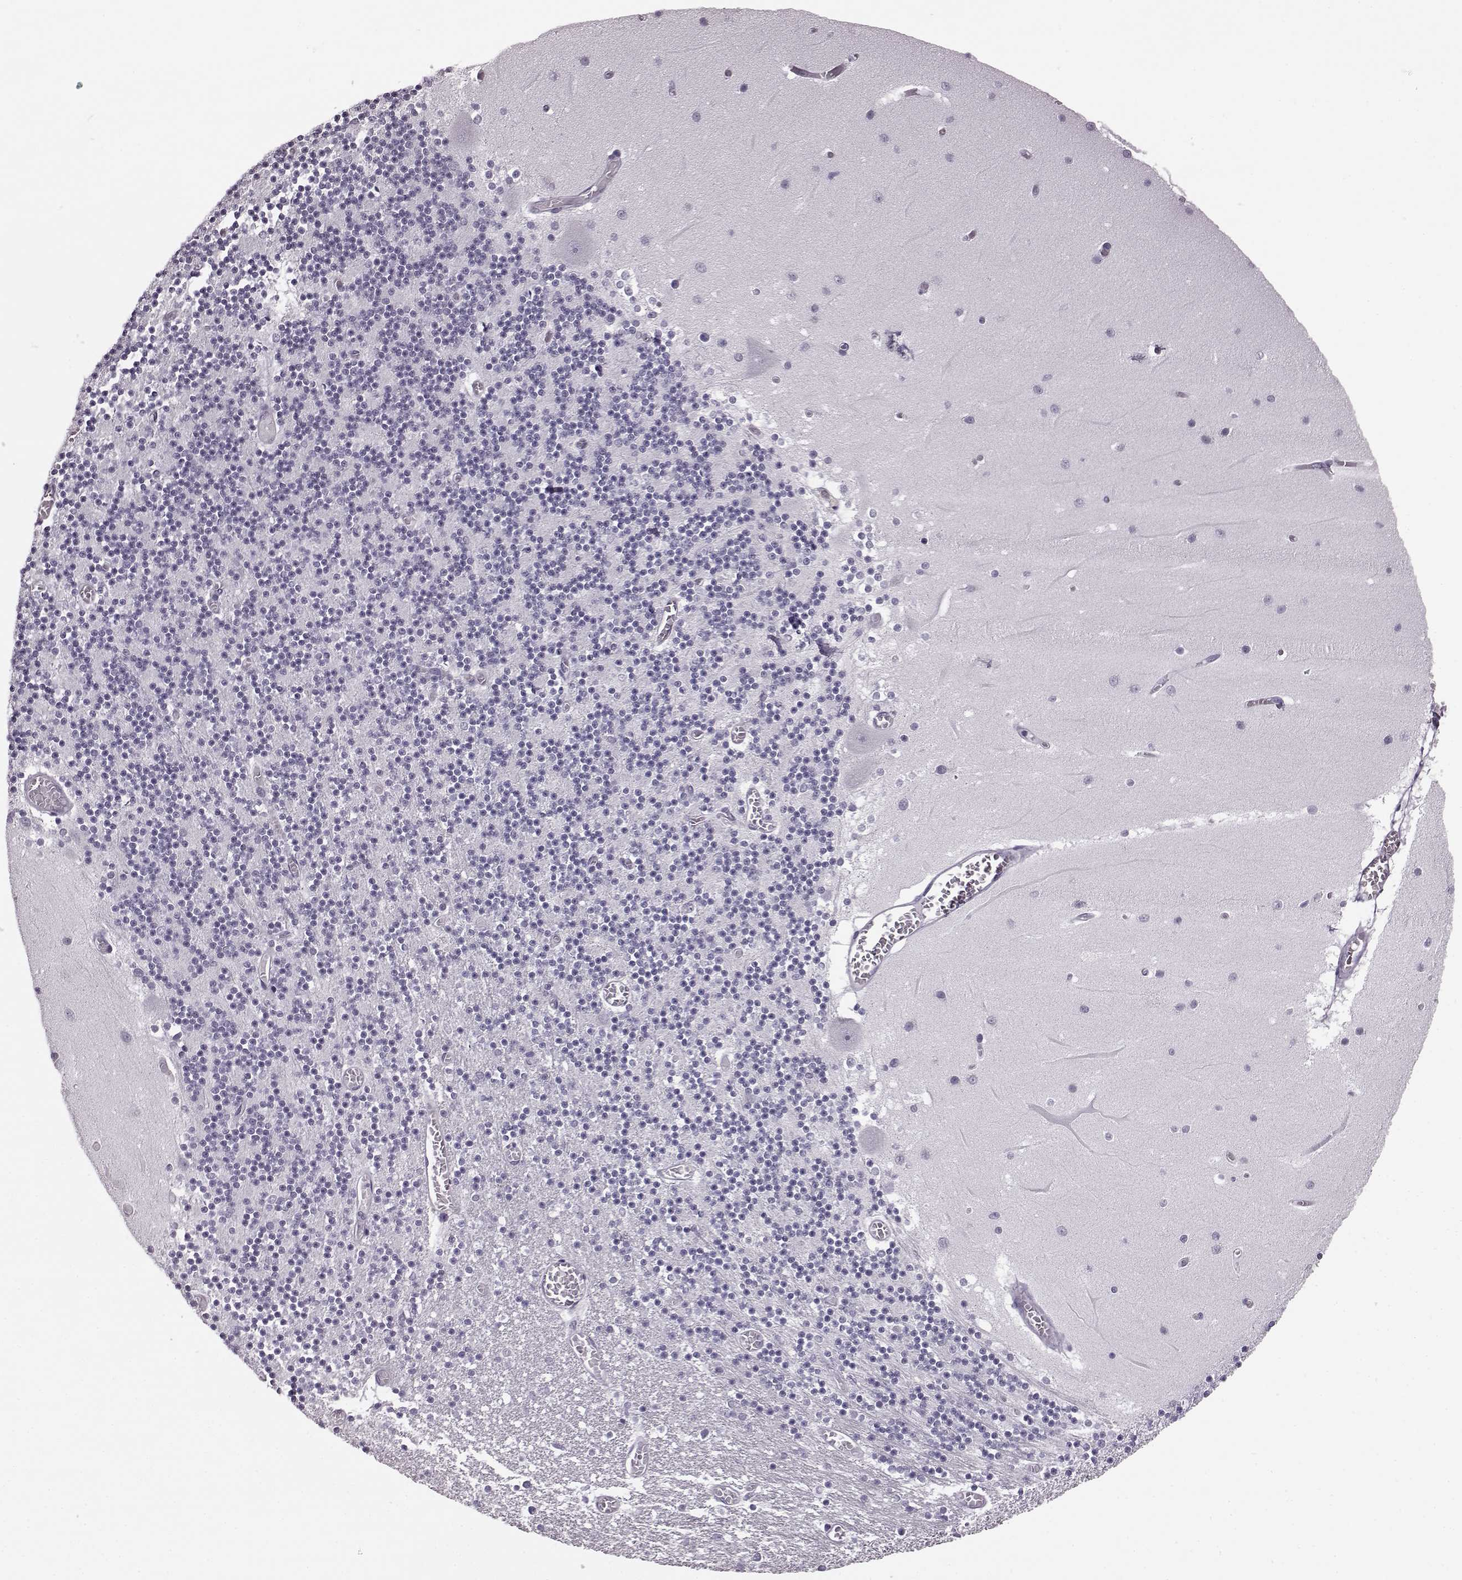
{"staining": {"intensity": "negative", "quantity": "none", "location": "none"}, "tissue": "cerebellum", "cell_type": "Cells in granular layer", "image_type": "normal", "snomed": [{"axis": "morphology", "description": "Normal tissue, NOS"}, {"axis": "topography", "description": "Cerebellum"}], "caption": "There is no significant staining in cells in granular layer of cerebellum. (Stains: DAB (3,3'-diaminobenzidine) IHC with hematoxylin counter stain, Microscopy: brightfield microscopy at high magnification).", "gene": "JSRP1", "patient": {"sex": "female", "age": 28}}